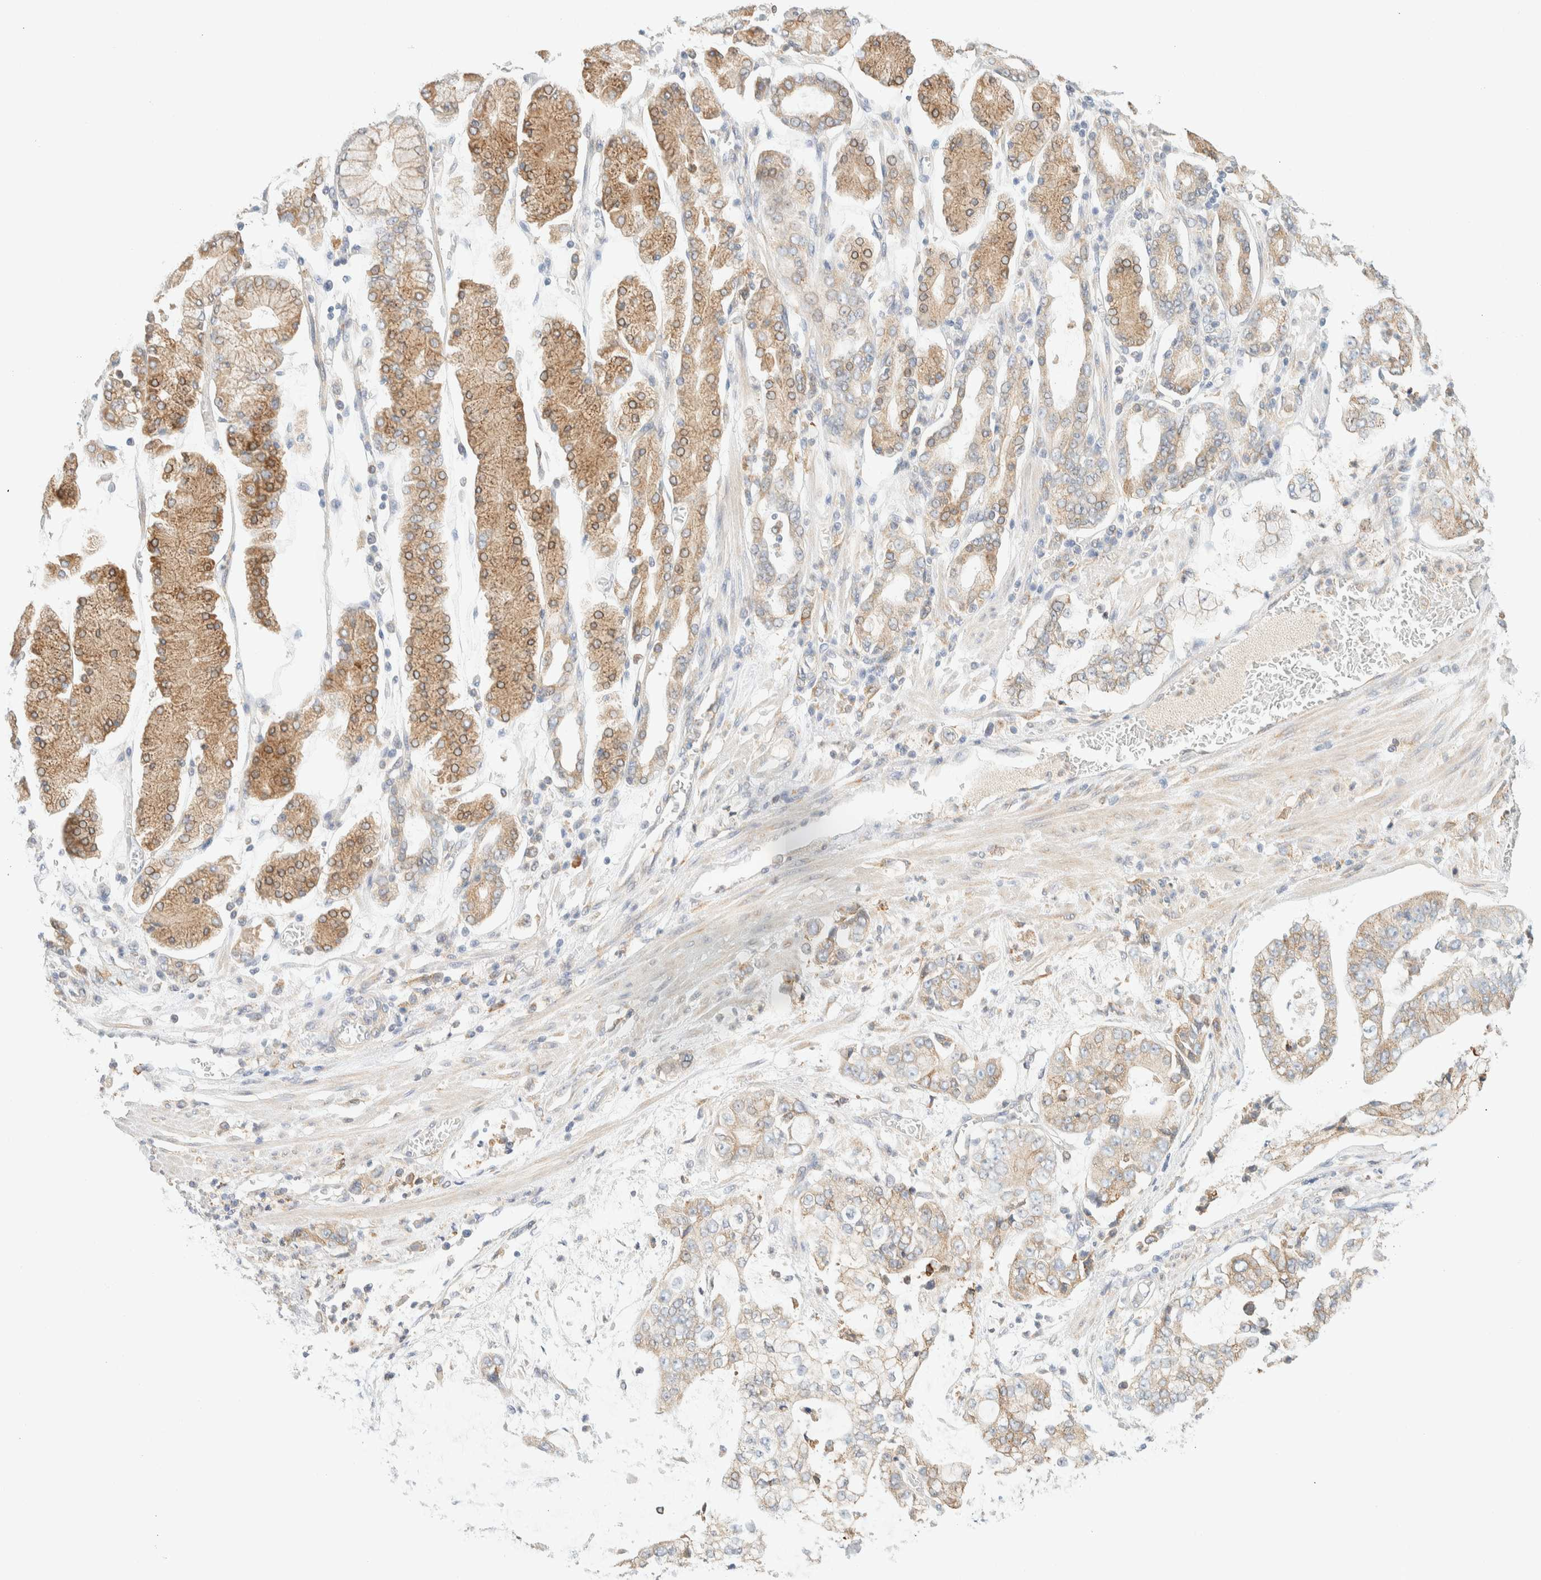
{"staining": {"intensity": "moderate", "quantity": ">75%", "location": "cytoplasmic/membranous"}, "tissue": "stomach cancer", "cell_type": "Tumor cells", "image_type": "cancer", "snomed": [{"axis": "morphology", "description": "Adenocarcinoma, NOS"}, {"axis": "topography", "description": "Stomach"}], "caption": "Immunohistochemical staining of stomach cancer (adenocarcinoma) exhibits medium levels of moderate cytoplasmic/membranous protein staining in about >75% of tumor cells.", "gene": "NT5C", "patient": {"sex": "male", "age": 76}}